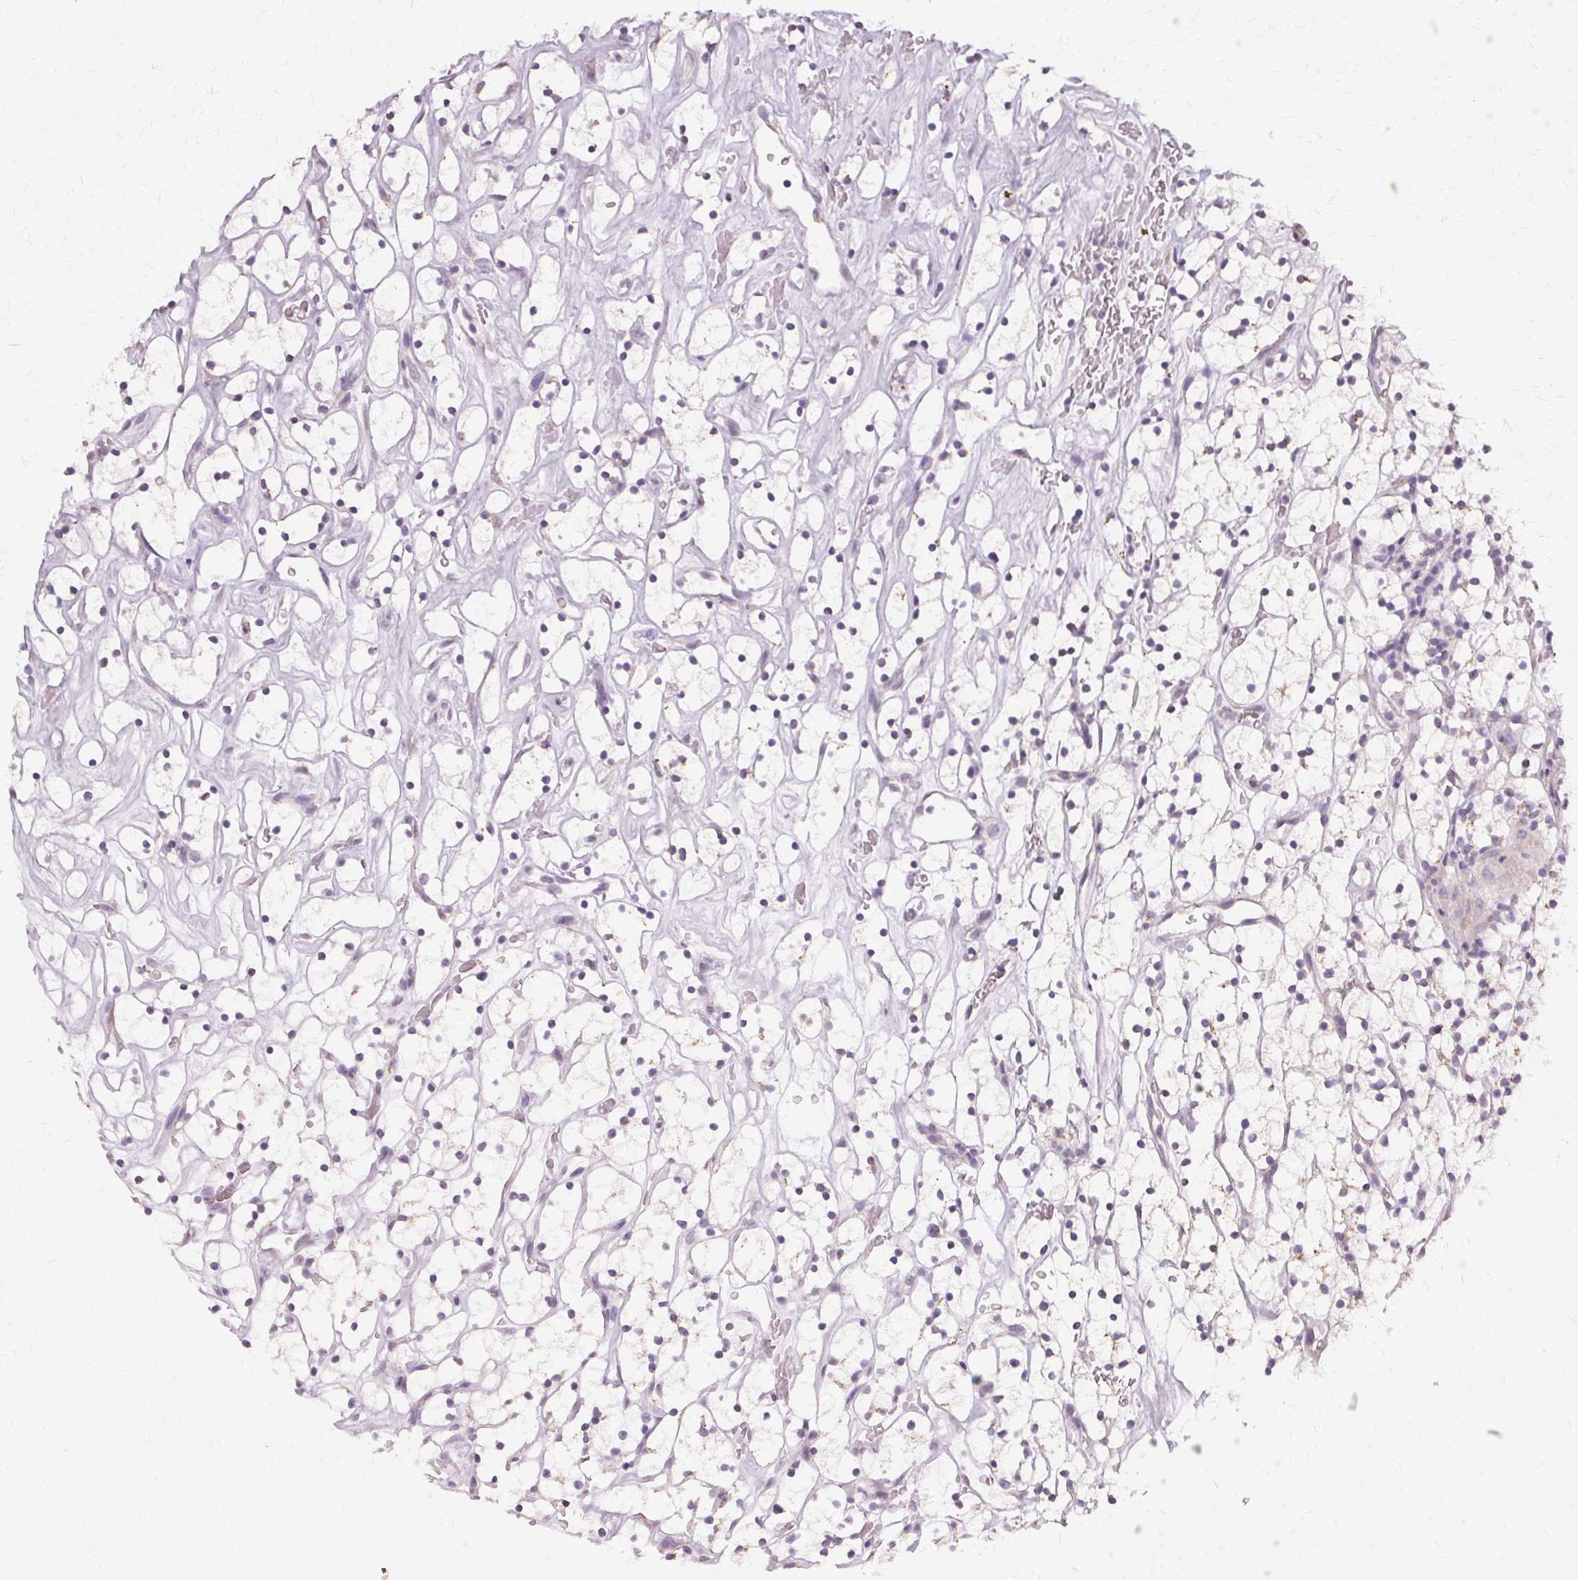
{"staining": {"intensity": "negative", "quantity": "none", "location": "none"}, "tissue": "renal cancer", "cell_type": "Tumor cells", "image_type": "cancer", "snomed": [{"axis": "morphology", "description": "Adenocarcinoma, NOS"}, {"axis": "topography", "description": "Kidney"}], "caption": "Tumor cells are negative for protein expression in human renal adenocarcinoma.", "gene": "FCRL3", "patient": {"sex": "female", "age": 64}}